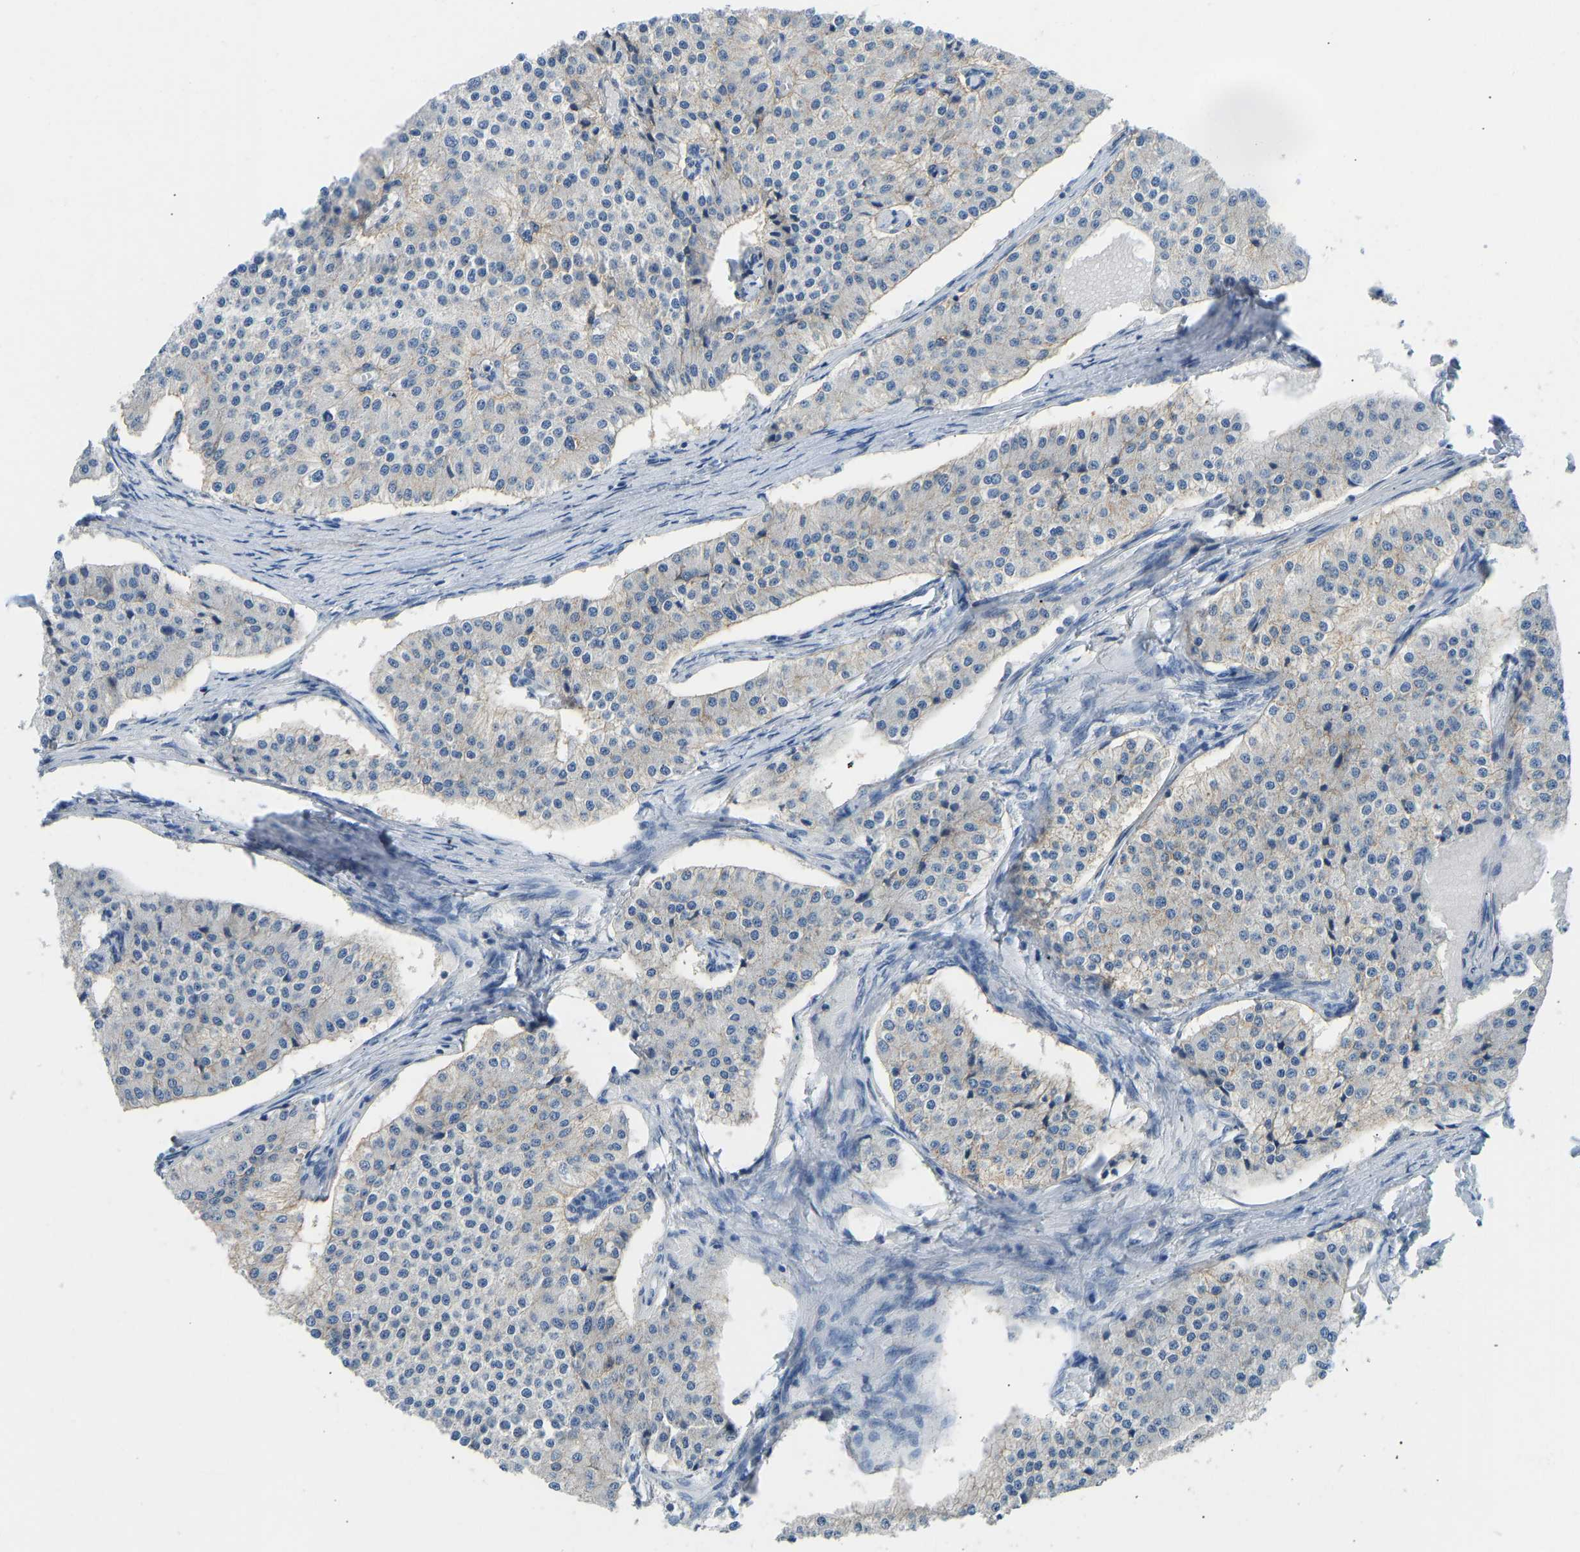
{"staining": {"intensity": "negative", "quantity": "none", "location": "none"}, "tissue": "carcinoid", "cell_type": "Tumor cells", "image_type": "cancer", "snomed": [{"axis": "morphology", "description": "Carcinoid, malignant, NOS"}, {"axis": "topography", "description": "Colon"}], "caption": "This histopathology image is of carcinoid stained with immunohistochemistry (IHC) to label a protein in brown with the nuclei are counter-stained blue. There is no staining in tumor cells.", "gene": "ATP1A1", "patient": {"sex": "female", "age": 52}}